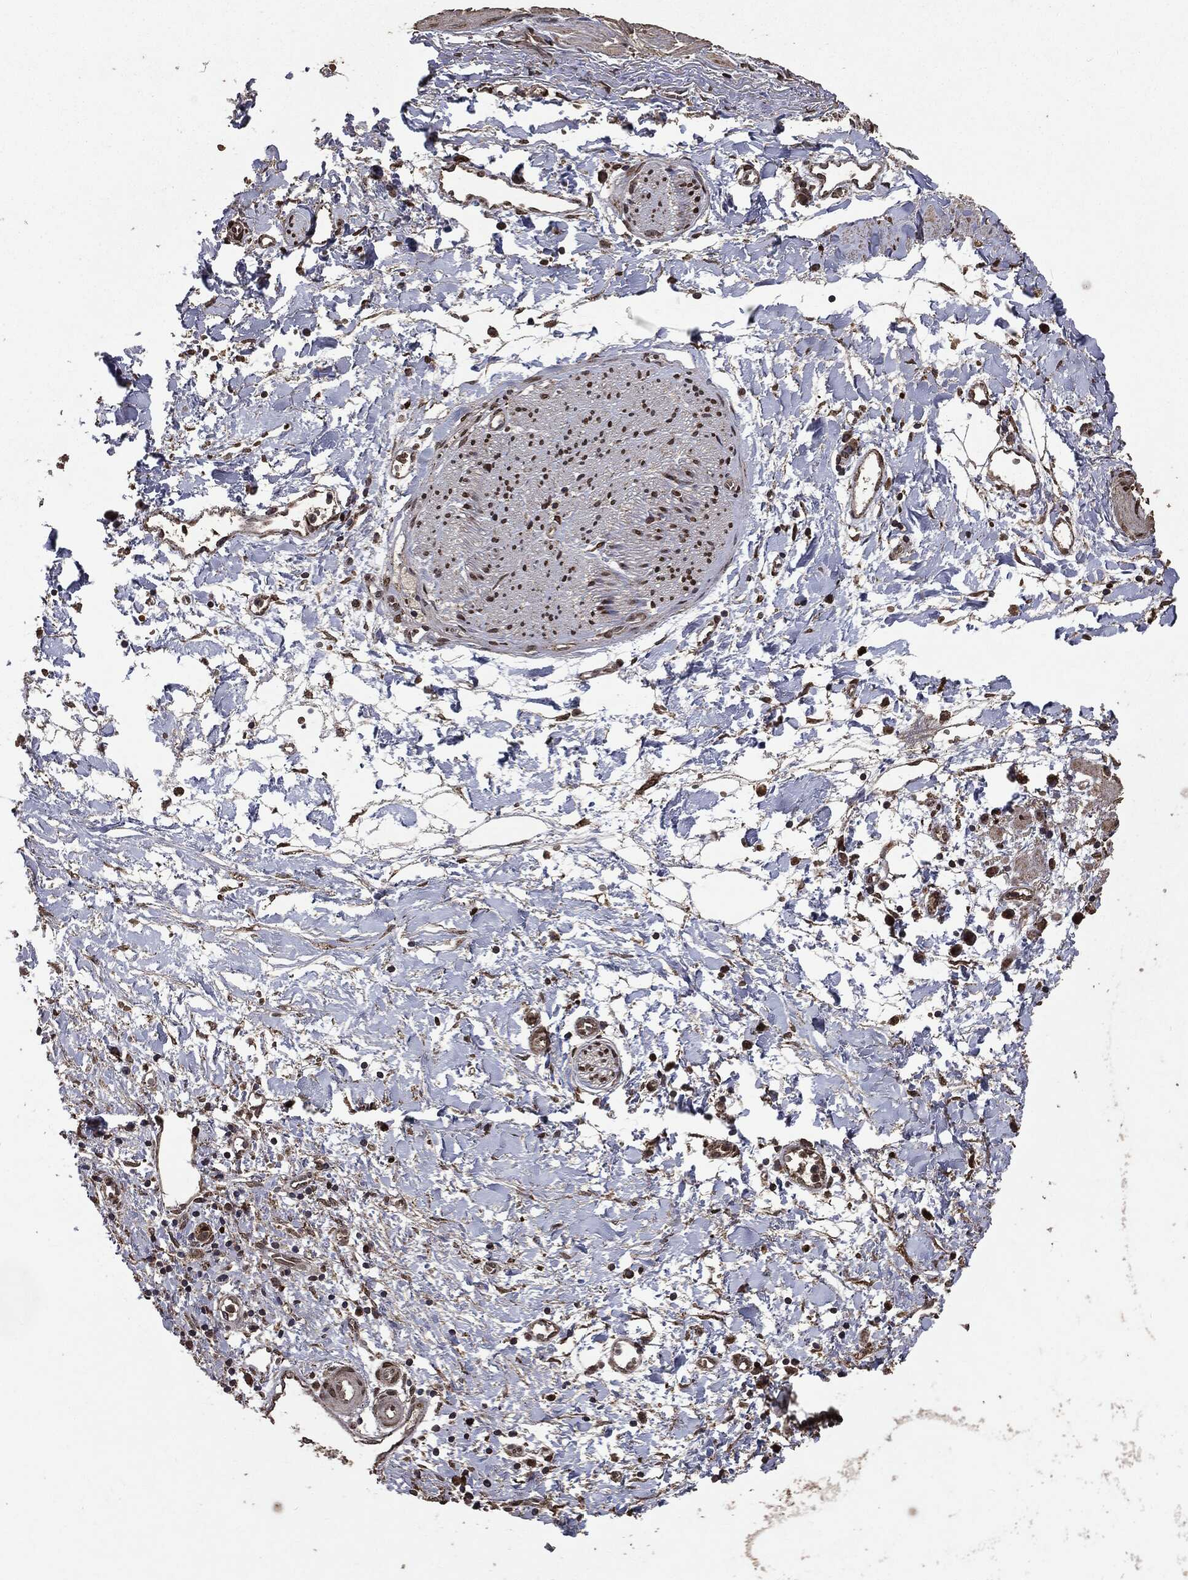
{"staining": {"intensity": "strong", "quantity": ">75%", "location": "cytoplasmic/membranous,nuclear"}, "tissue": "adipose tissue", "cell_type": "Adipocytes", "image_type": "normal", "snomed": [{"axis": "morphology", "description": "Normal tissue, NOS"}, {"axis": "morphology", "description": "Adenocarcinoma, NOS"}, {"axis": "topography", "description": "Pancreas"}, {"axis": "topography", "description": "Peripheral nerve tissue"}], "caption": "Adipose tissue stained with a brown dye shows strong cytoplasmic/membranous,nuclear positive positivity in about >75% of adipocytes.", "gene": "PPP6R2", "patient": {"sex": "male", "age": 61}}